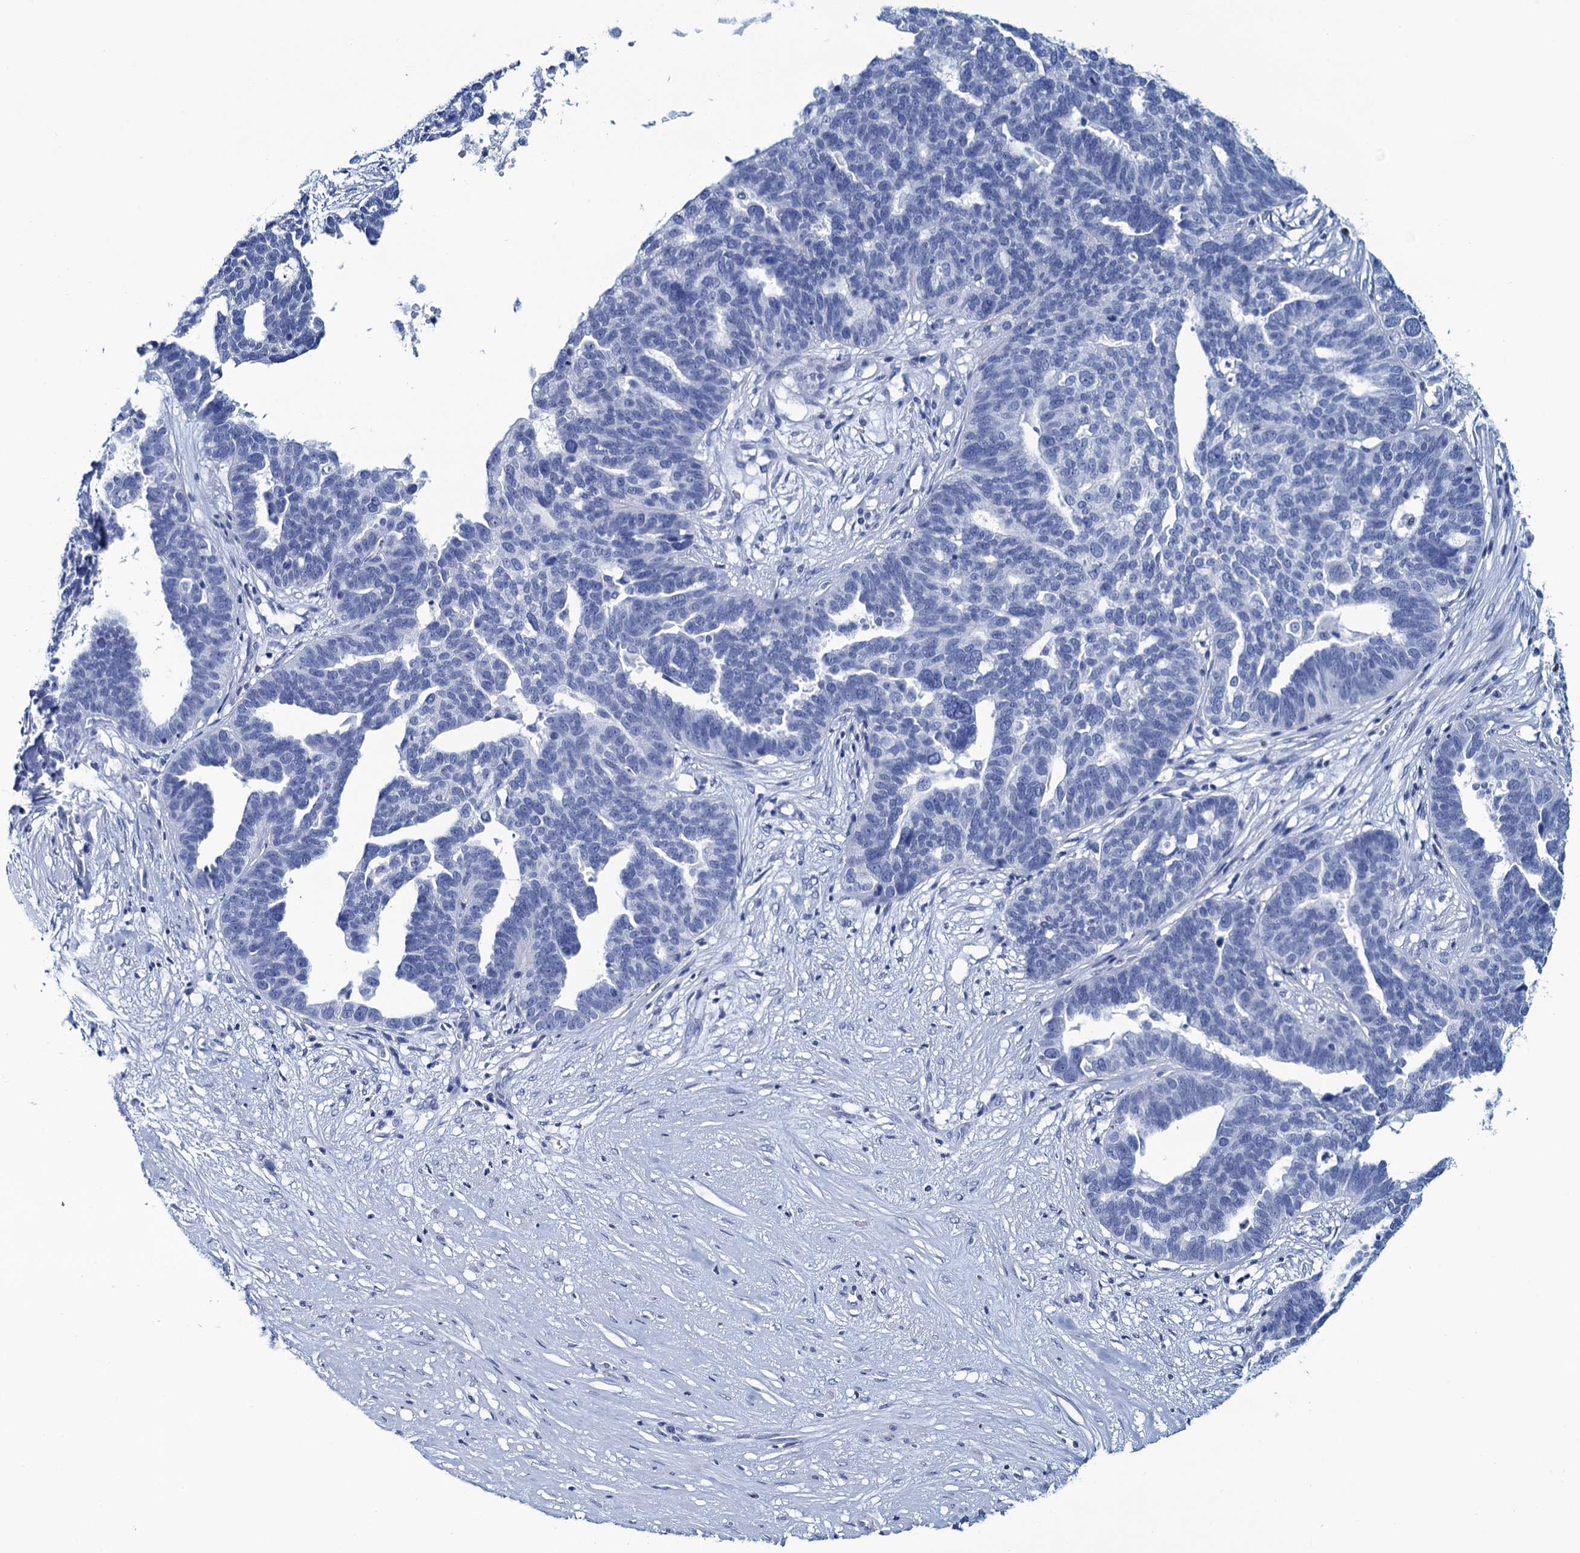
{"staining": {"intensity": "negative", "quantity": "none", "location": "none"}, "tissue": "ovarian cancer", "cell_type": "Tumor cells", "image_type": "cancer", "snomed": [{"axis": "morphology", "description": "Cystadenocarcinoma, serous, NOS"}, {"axis": "topography", "description": "Ovary"}], "caption": "A micrograph of human ovarian cancer (serous cystadenocarcinoma) is negative for staining in tumor cells.", "gene": "RHCG", "patient": {"sex": "female", "age": 59}}